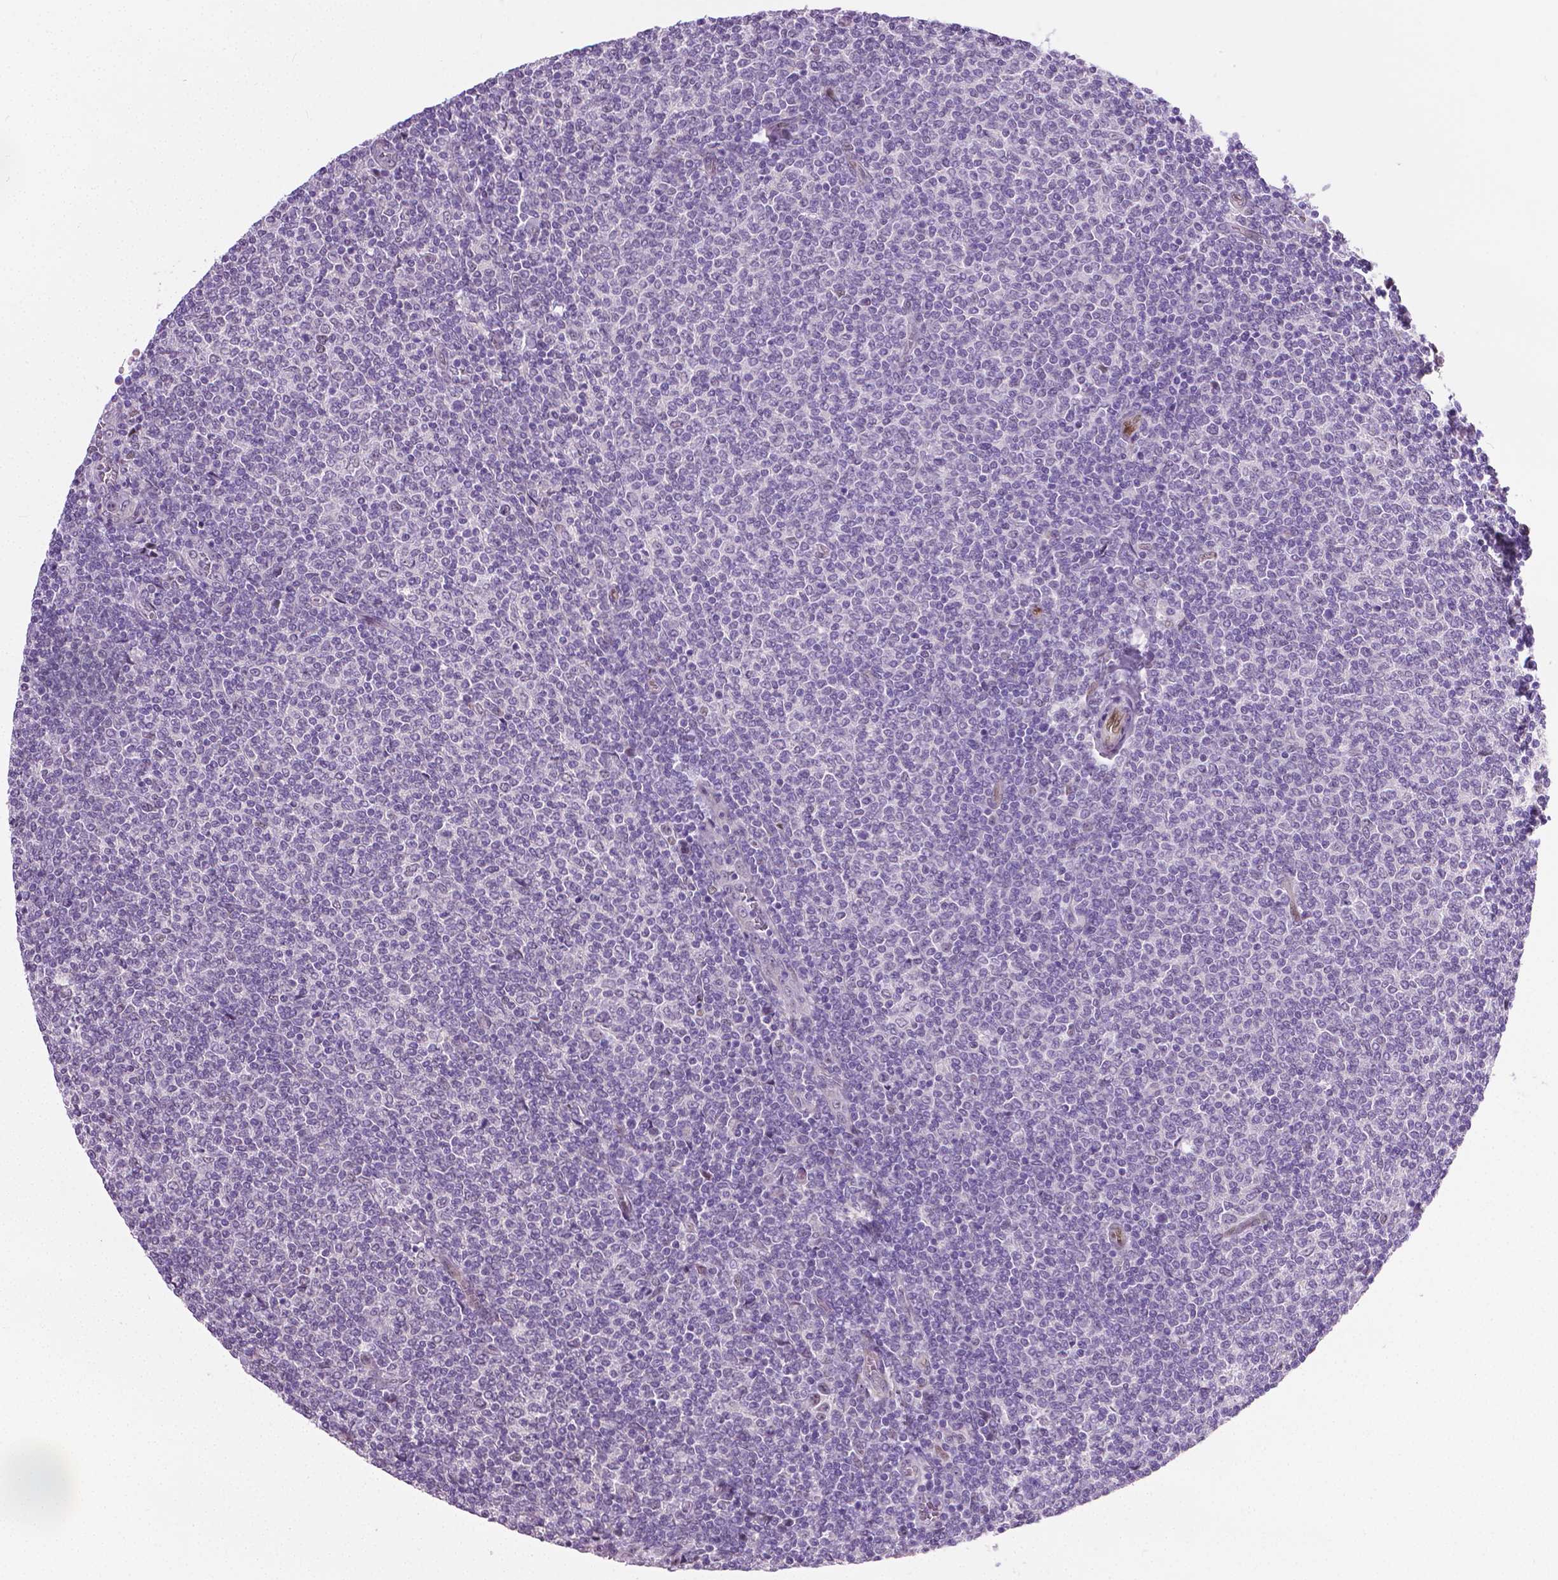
{"staining": {"intensity": "negative", "quantity": "none", "location": "none"}, "tissue": "lymphoma", "cell_type": "Tumor cells", "image_type": "cancer", "snomed": [{"axis": "morphology", "description": "Malignant lymphoma, non-Hodgkin's type, Low grade"}, {"axis": "topography", "description": "Lymph node"}], "caption": "Malignant lymphoma, non-Hodgkin's type (low-grade) stained for a protein using IHC displays no expression tumor cells.", "gene": "PTGER3", "patient": {"sex": "male", "age": 52}}